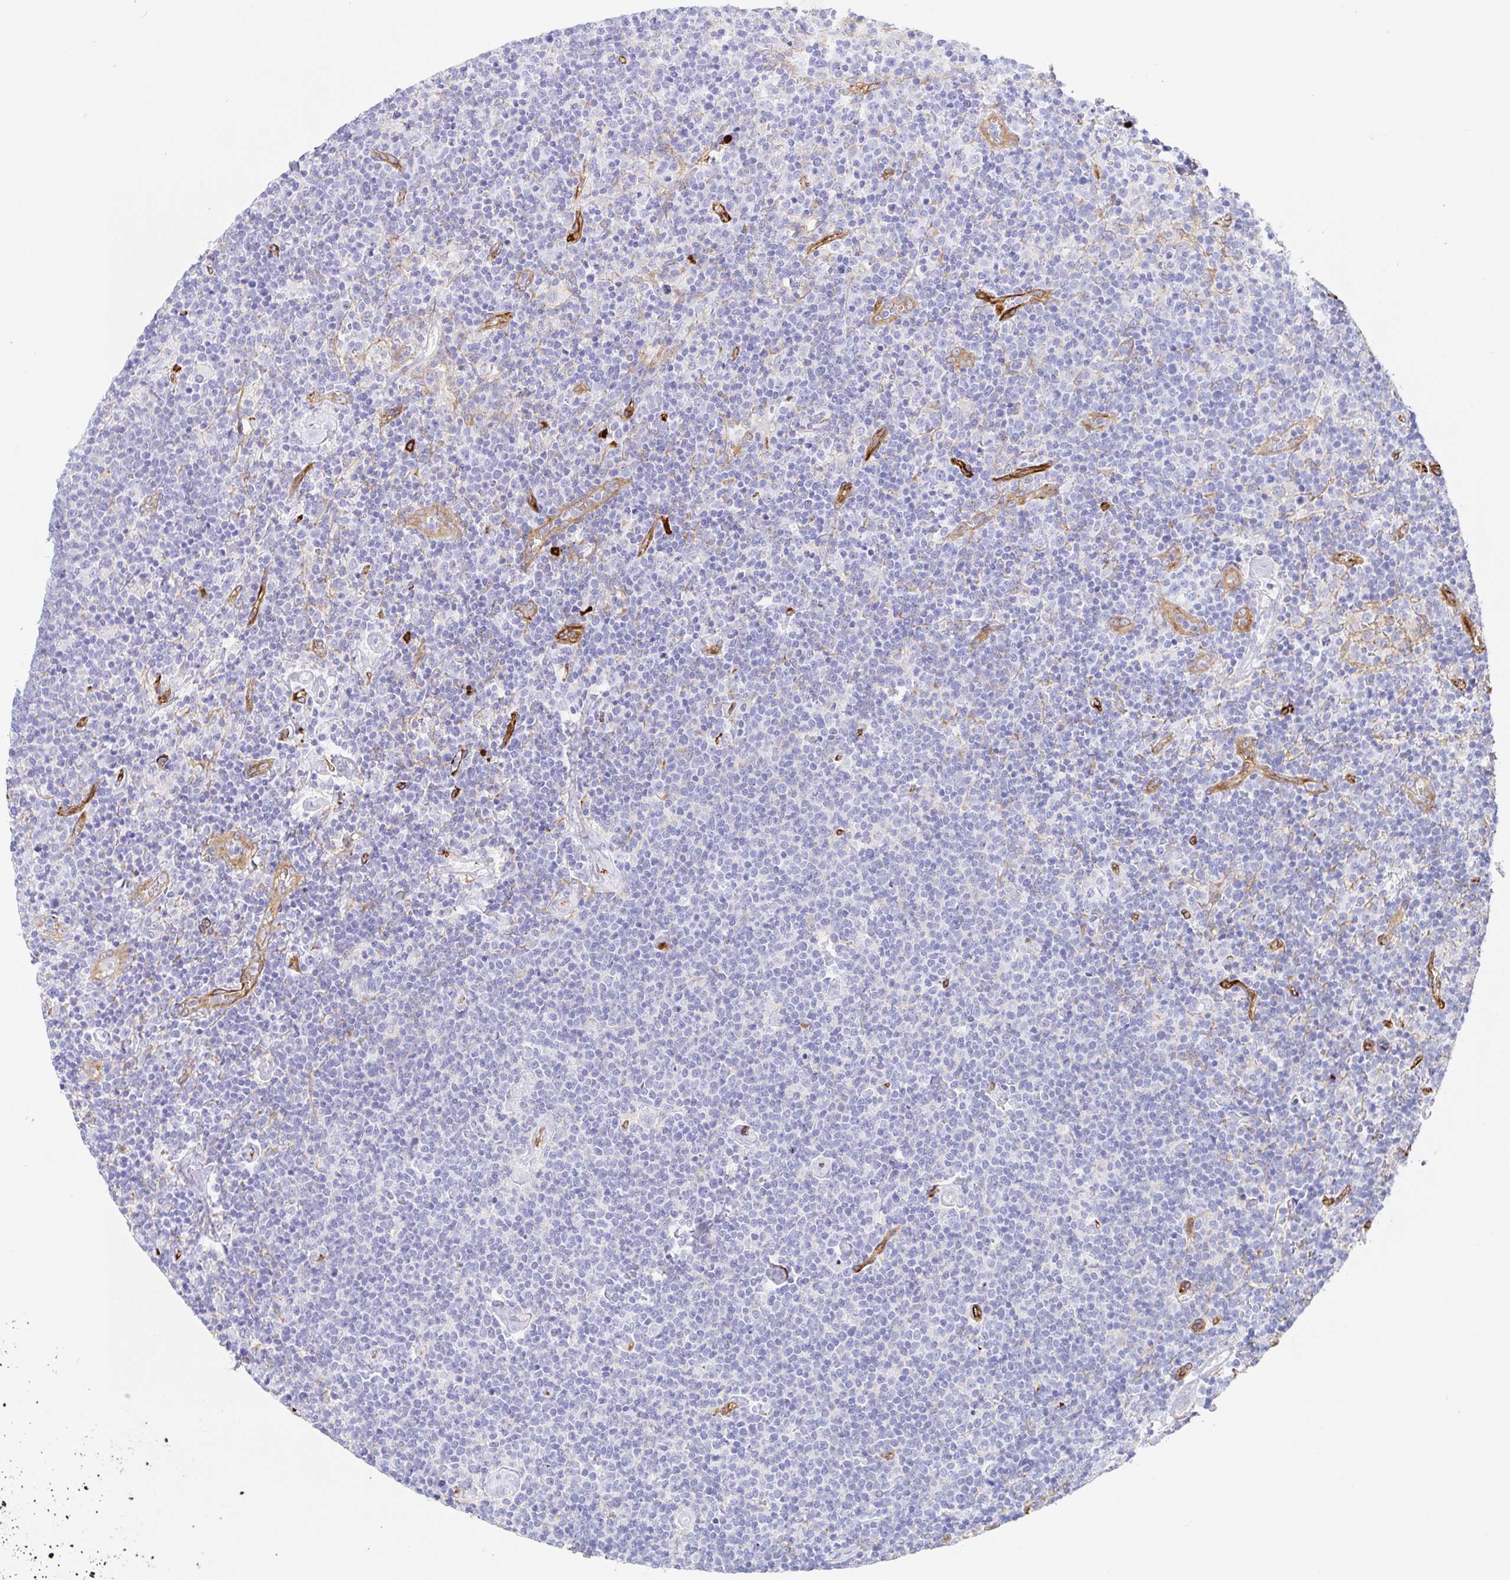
{"staining": {"intensity": "negative", "quantity": "none", "location": "none"}, "tissue": "lymphoma", "cell_type": "Tumor cells", "image_type": "cancer", "snomed": [{"axis": "morphology", "description": "Malignant lymphoma, non-Hodgkin's type, High grade"}, {"axis": "topography", "description": "Lymph node"}], "caption": "IHC micrograph of neoplastic tissue: lymphoma stained with DAB (3,3'-diaminobenzidine) reveals no significant protein positivity in tumor cells.", "gene": "DOCK1", "patient": {"sex": "male", "age": 61}}